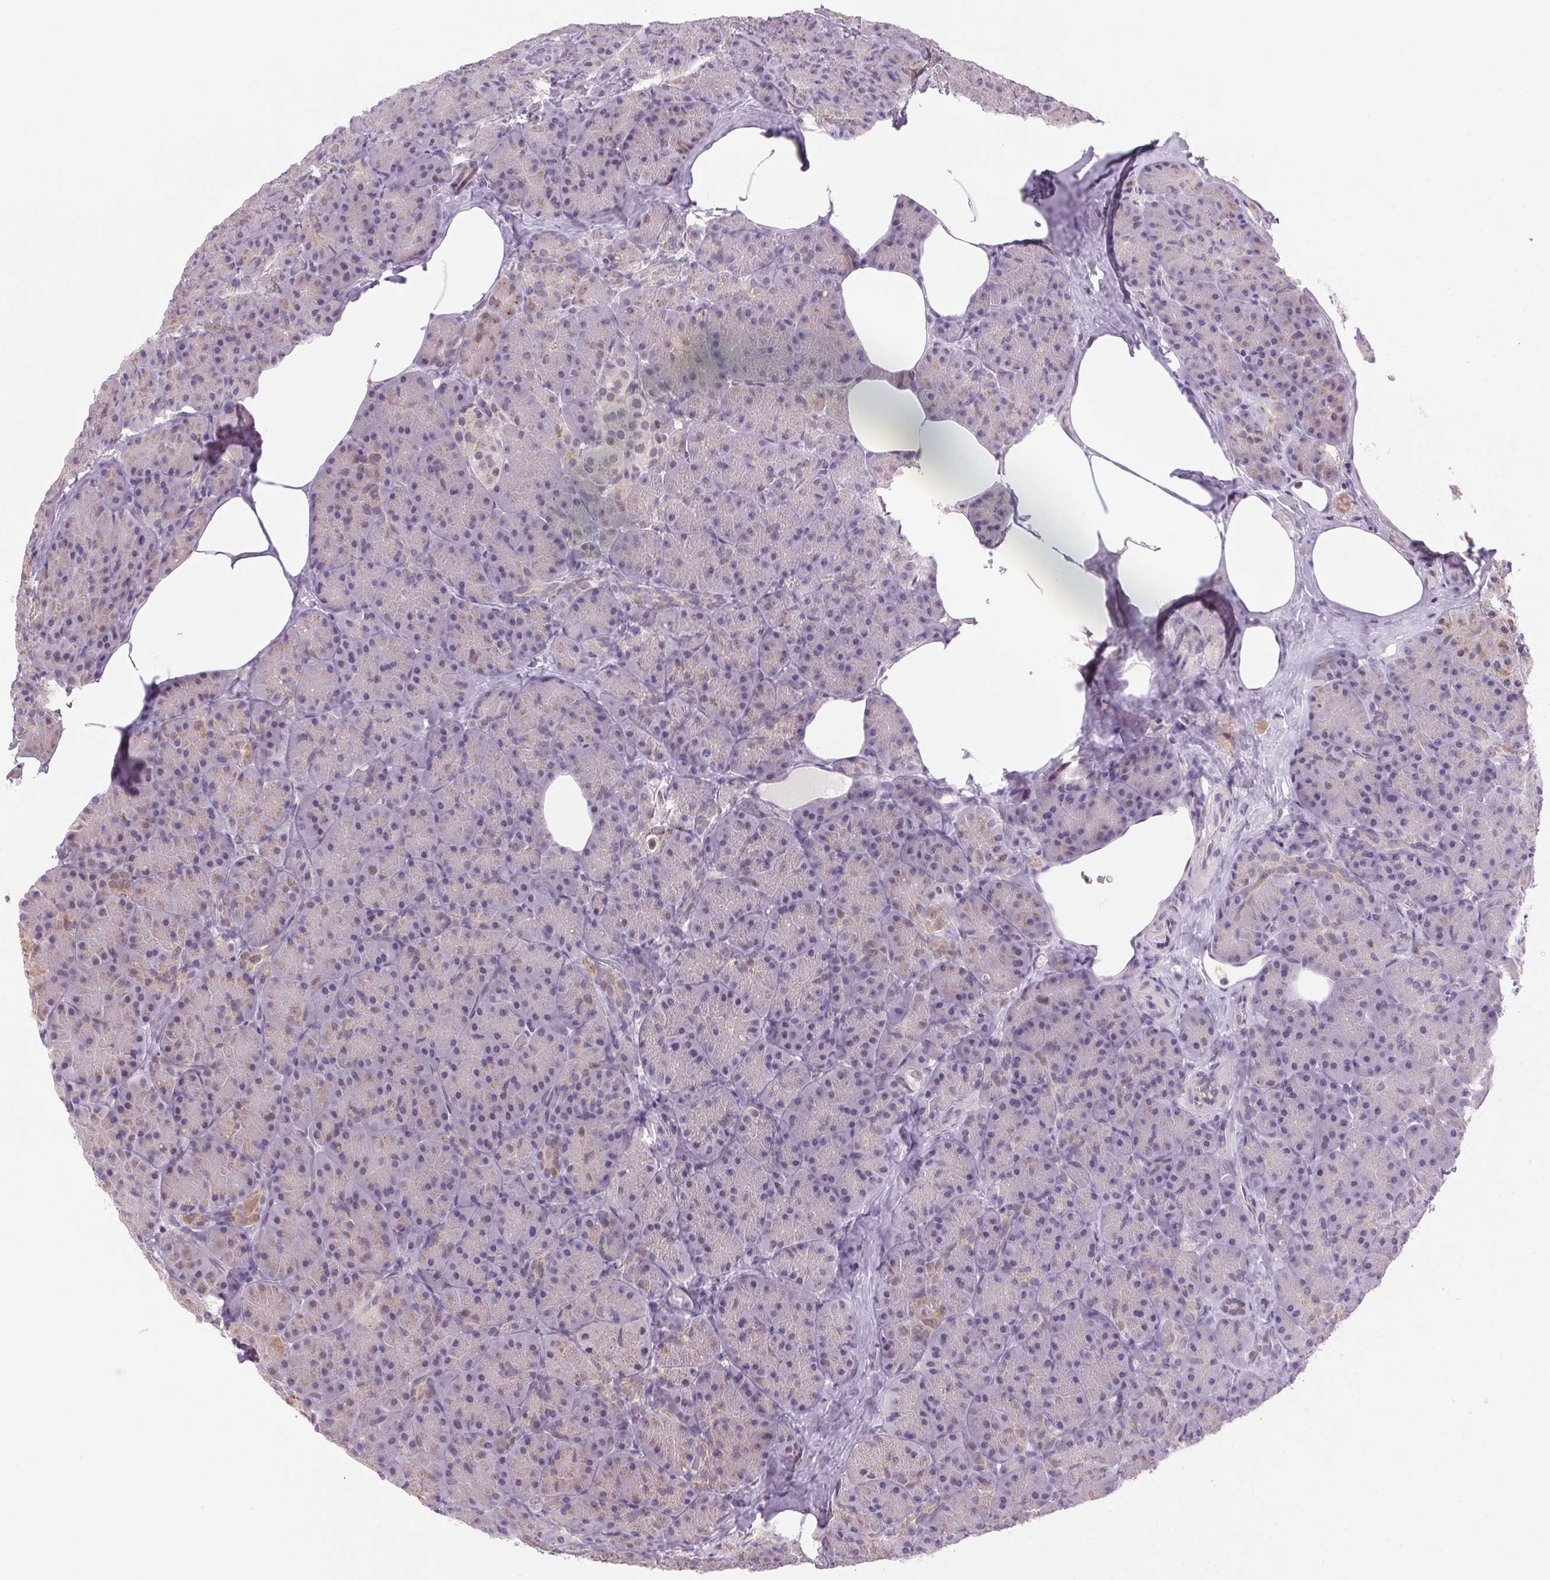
{"staining": {"intensity": "weak", "quantity": "<25%", "location": "cytoplasmic/membranous"}, "tissue": "pancreas", "cell_type": "Exocrine glandular cells", "image_type": "normal", "snomed": [{"axis": "morphology", "description": "Normal tissue, NOS"}, {"axis": "topography", "description": "Pancreas"}], "caption": "An immunohistochemistry image of benign pancreas is shown. There is no staining in exocrine glandular cells of pancreas.", "gene": "AKR1E2", "patient": {"sex": "male", "age": 57}}